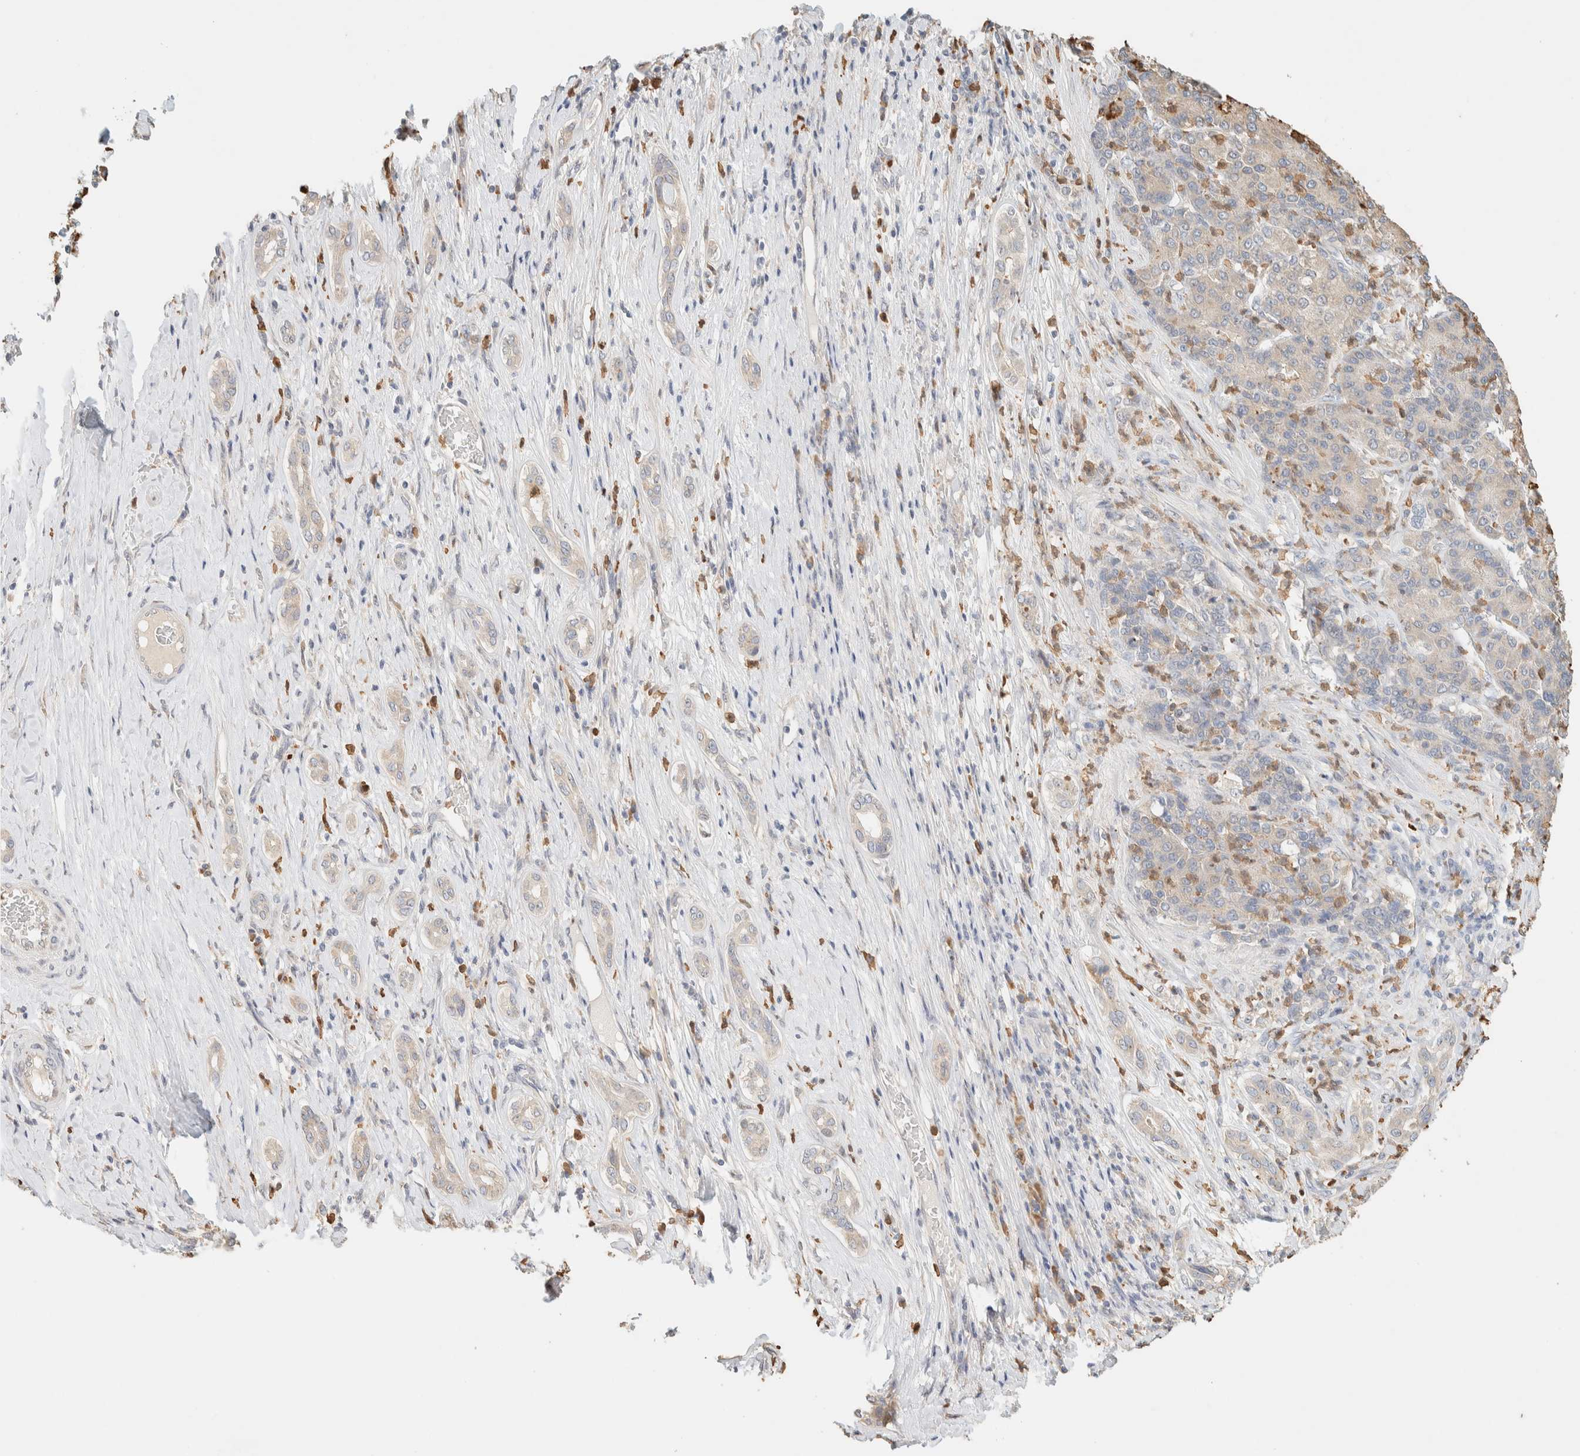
{"staining": {"intensity": "weak", "quantity": ">75%", "location": "cytoplasmic/membranous"}, "tissue": "liver cancer", "cell_type": "Tumor cells", "image_type": "cancer", "snomed": [{"axis": "morphology", "description": "Carcinoma, Hepatocellular, NOS"}, {"axis": "topography", "description": "Liver"}], "caption": "Immunohistochemistry (DAB (3,3'-diaminobenzidine)) staining of liver hepatocellular carcinoma exhibits weak cytoplasmic/membranous protein positivity in about >75% of tumor cells.", "gene": "TTC3", "patient": {"sex": "male", "age": 65}}